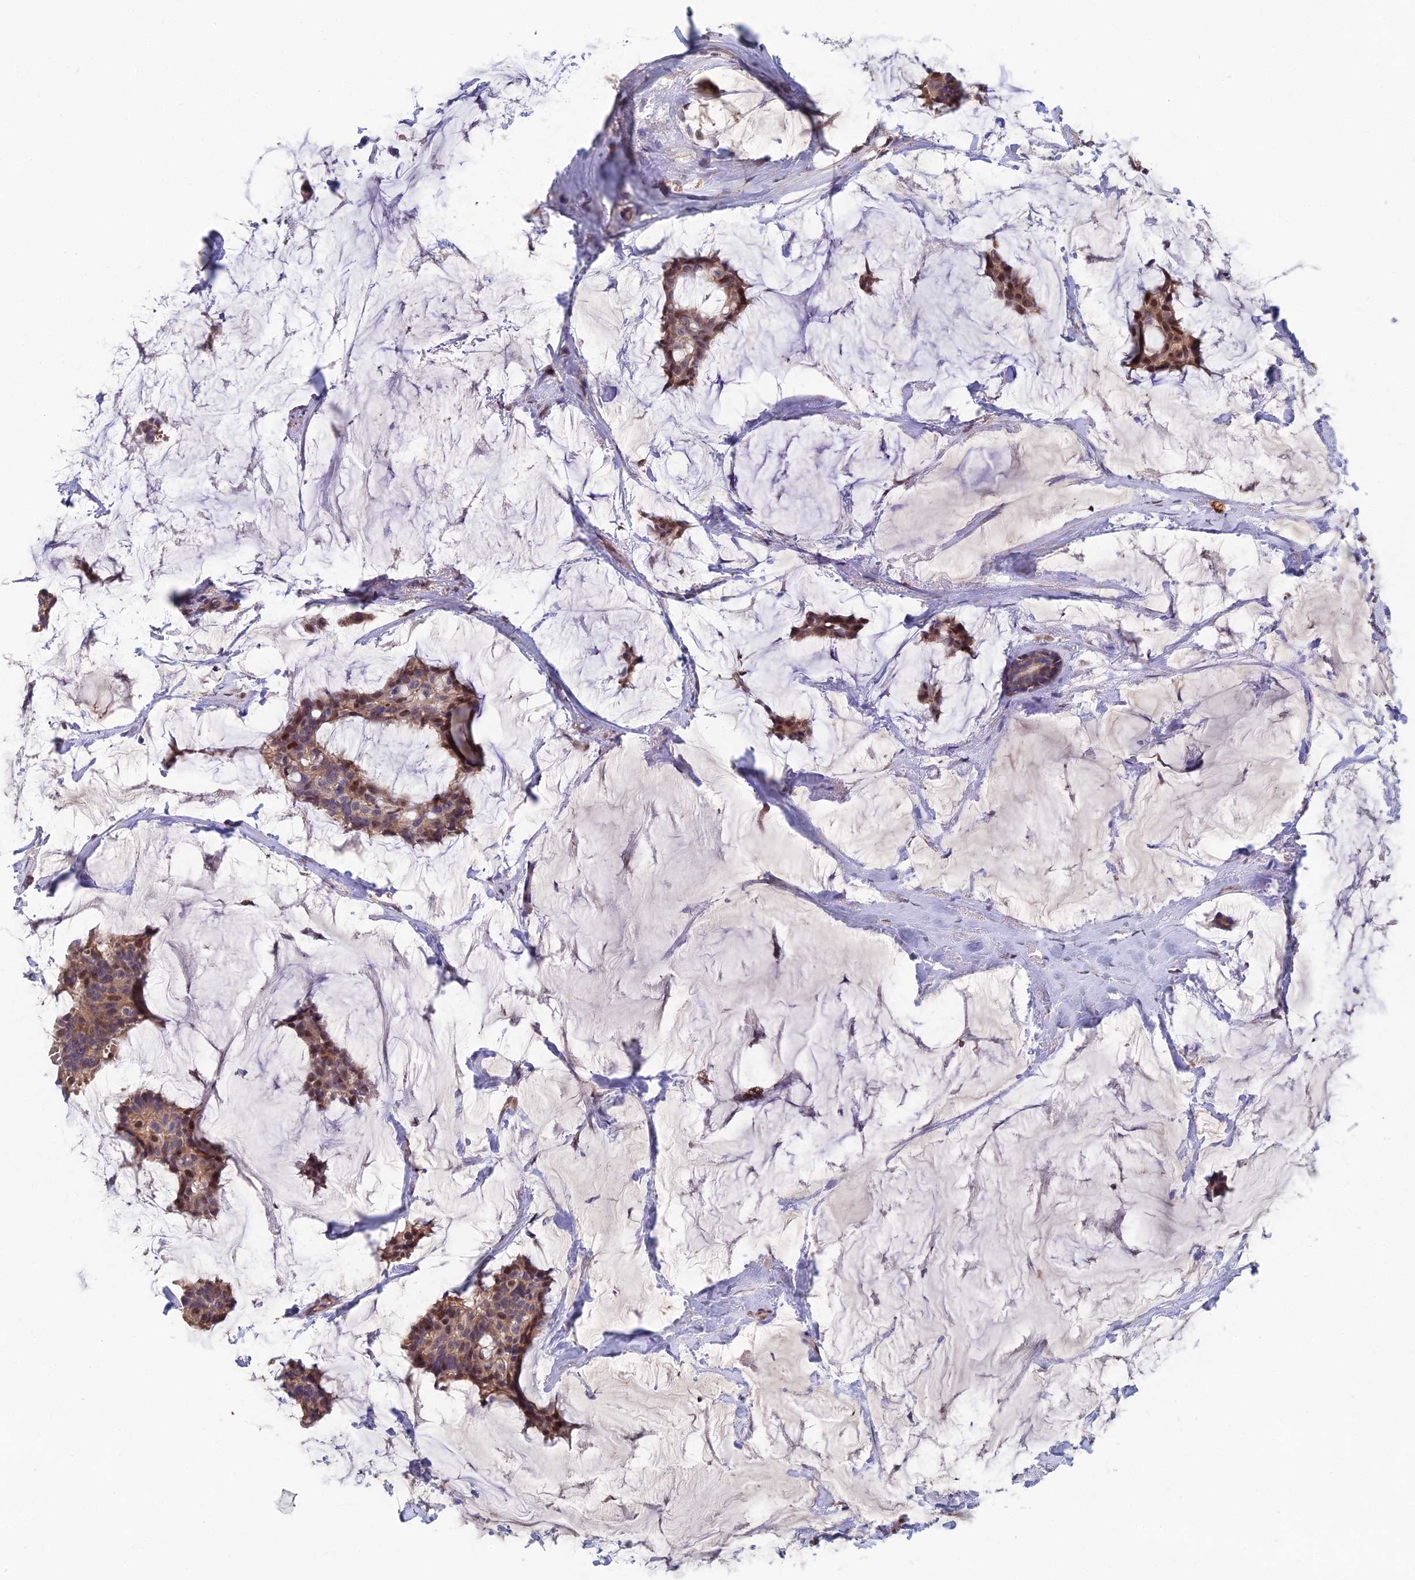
{"staining": {"intensity": "moderate", "quantity": ">75%", "location": "cytoplasmic/membranous,nuclear"}, "tissue": "breast cancer", "cell_type": "Tumor cells", "image_type": "cancer", "snomed": [{"axis": "morphology", "description": "Duct carcinoma"}, {"axis": "topography", "description": "Breast"}], "caption": "Breast cancer (invasive ductal carcinoma) was stained to show a protein in brown. There is medium levels of moderate cytoplasmic/membranous and nuclear expression in about >75% of tumor cells.", "gene": "USP37", "patient": {"sex": "female", "age": 93}}